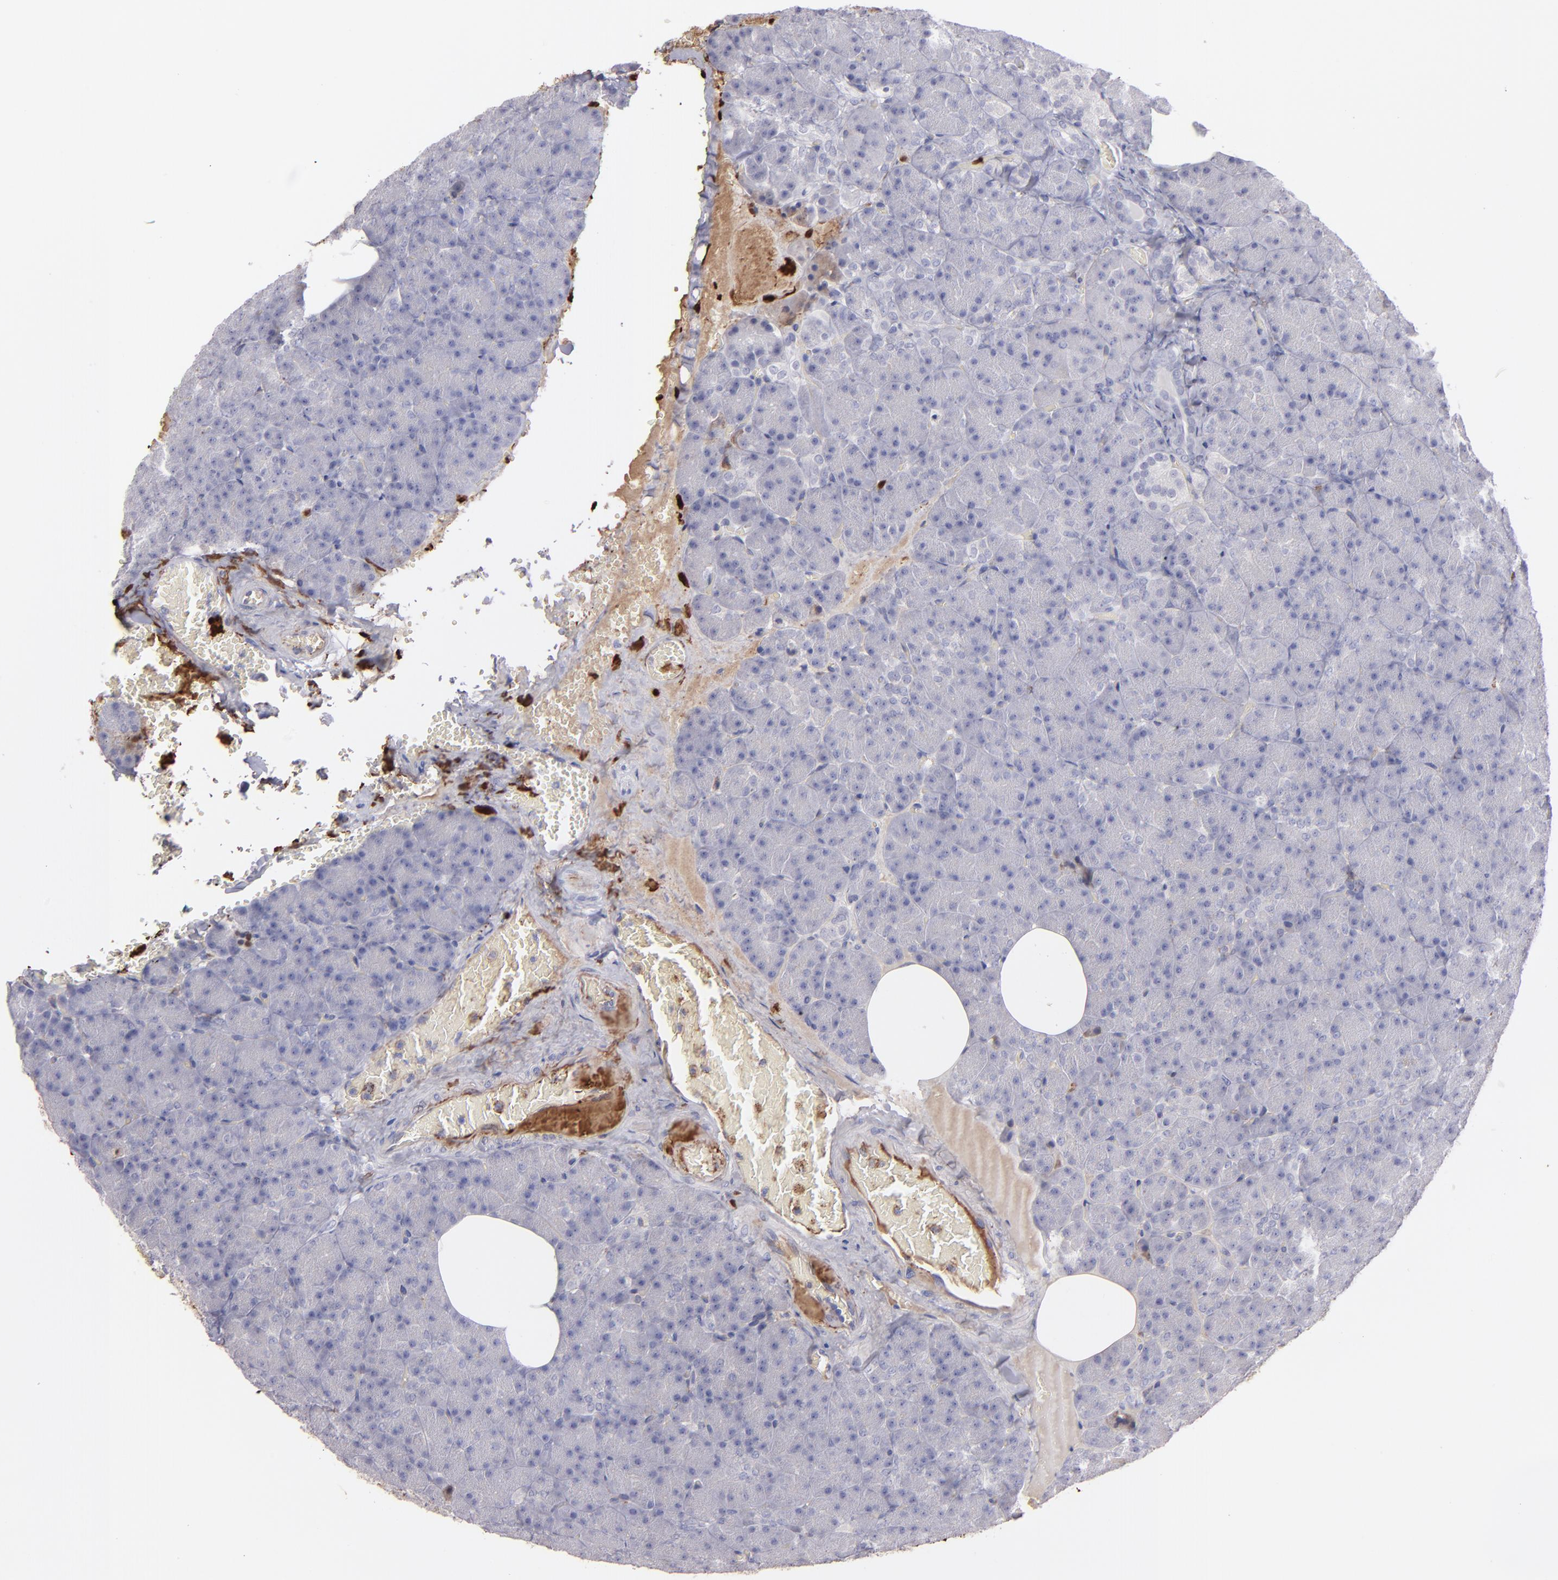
{"staining": {"intensity": "negative", "quantity": "none", "location": "none"}, "tissue": "carcinoid", "cell_type": "Tumor cells", "image_type": "cancer", "snomed": [{"axis": "morphology", "description": "Normal tissue, NOS"}, {"axis": "morphology", "description": "Carcinoid, malignant, NOS"}, {"axis": "topography", "description": "Pancreas"}], "caption": "A photomicrograph of carcinoid (malignant) stained for a protein displays no brown staining in tumor cells.", "gene": "C1QA", "patient": {"sex": "female", "age": 35}}